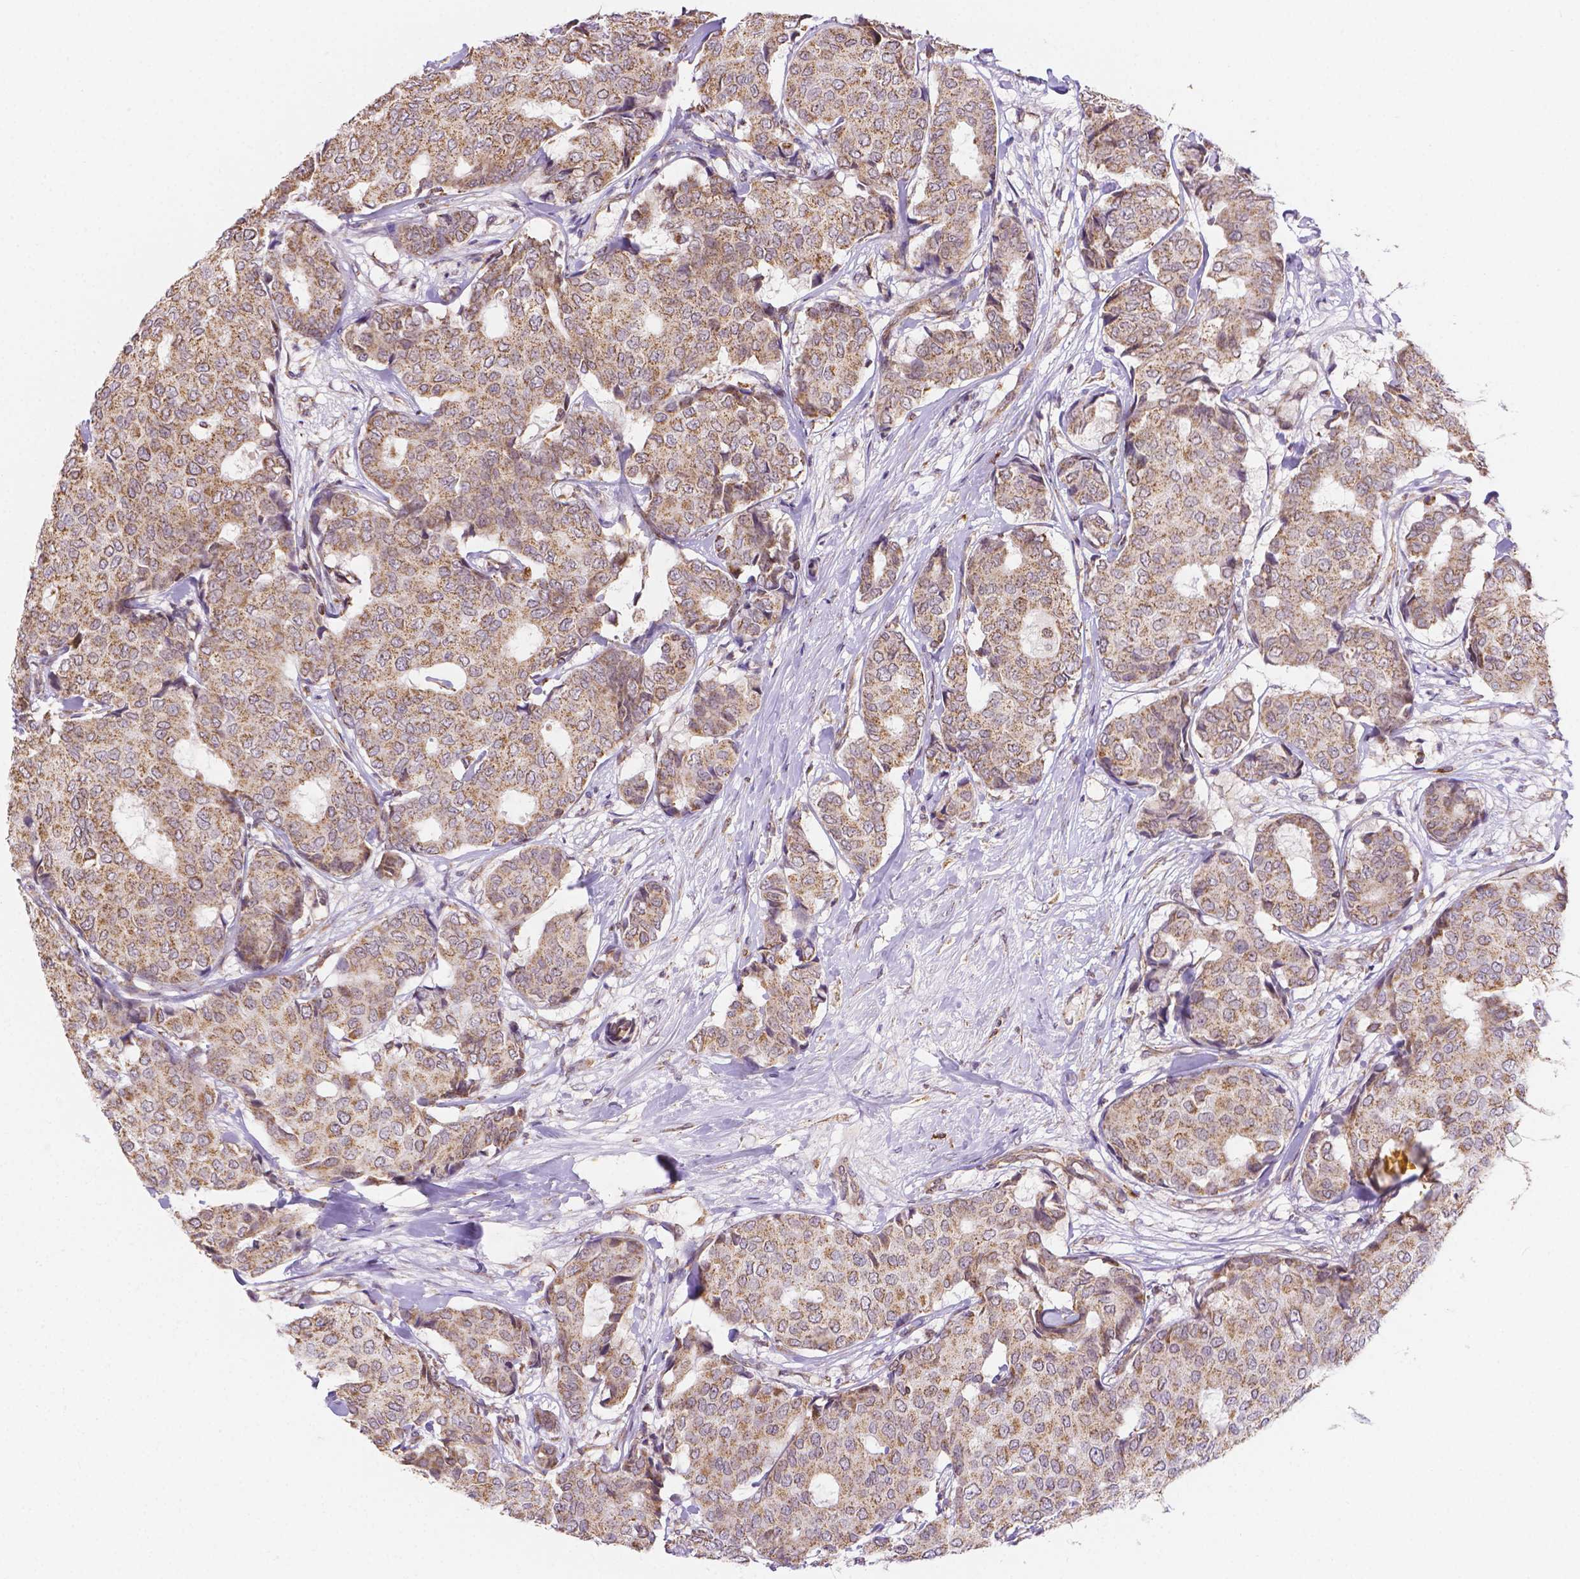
{"staining": {"intensity": "moderate", "quantity": ">75%", "location": "cytoplasmic/membranous"}, "tissue": "breast cancer", "cell_type": "Tumor cells", "image_type": "cancer", "snomed": [{"axis": "morphology", "description": "Duct carcinoma"}, {"axis": "topography", "description": "Breast"}], "caption": "Immunohistochemistry (DAB (3,3'-diaminobenzidine)) staining of intraductal carcinoma (breast) shows moderate cytoplasmic/membranous protein positivity in approximately >75% of tumor cells. Ihc stains the protein in brown and the nuclei are stained blue.", "gene": "CYYR1", "patient": {"sex": "female", "age": 75}}